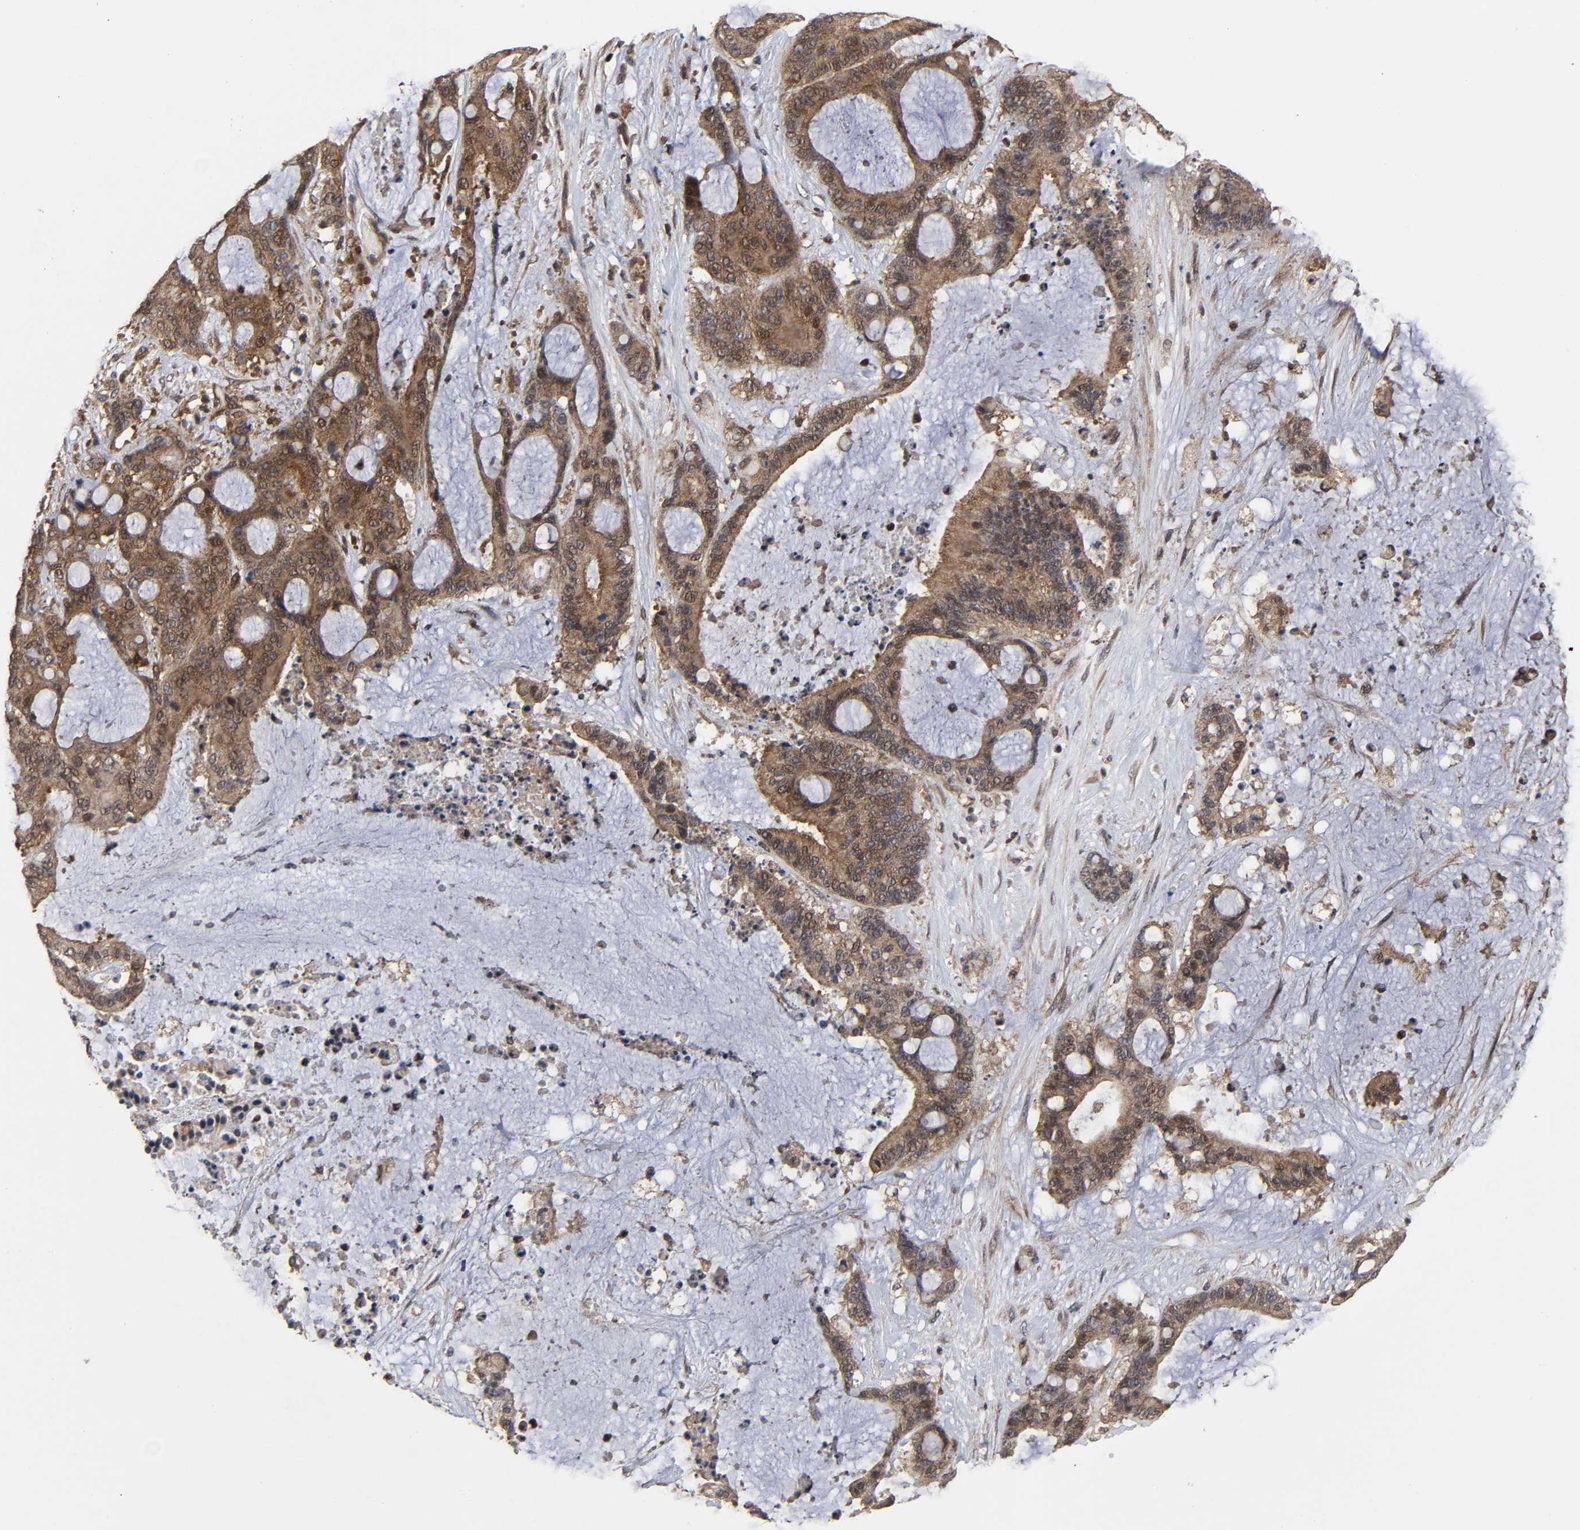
{"staining": {"intensity": "moderate", "quantity": ">75%", "location": "cytoplasmic/membranous,nuclear"}, "tissue": "liver cancer", "cell_type": "Tumor cells", "image_type": "cancer", "snomed": [{"axis": "morphology", "description": "Cholangiocarcinoma"}, {"axis": "topography", "description": "Liver"}], "caption": "Tumor cells demonstrate moderate cytoplasmic/membranous and nuclear positivity in about >75% of cells in liver cancer (cholangiocarcinoma). (IHC, brightfield microscopy, high magnification).", "gene": "CASP9", "patient": {"sex": "female", "age": 73}}